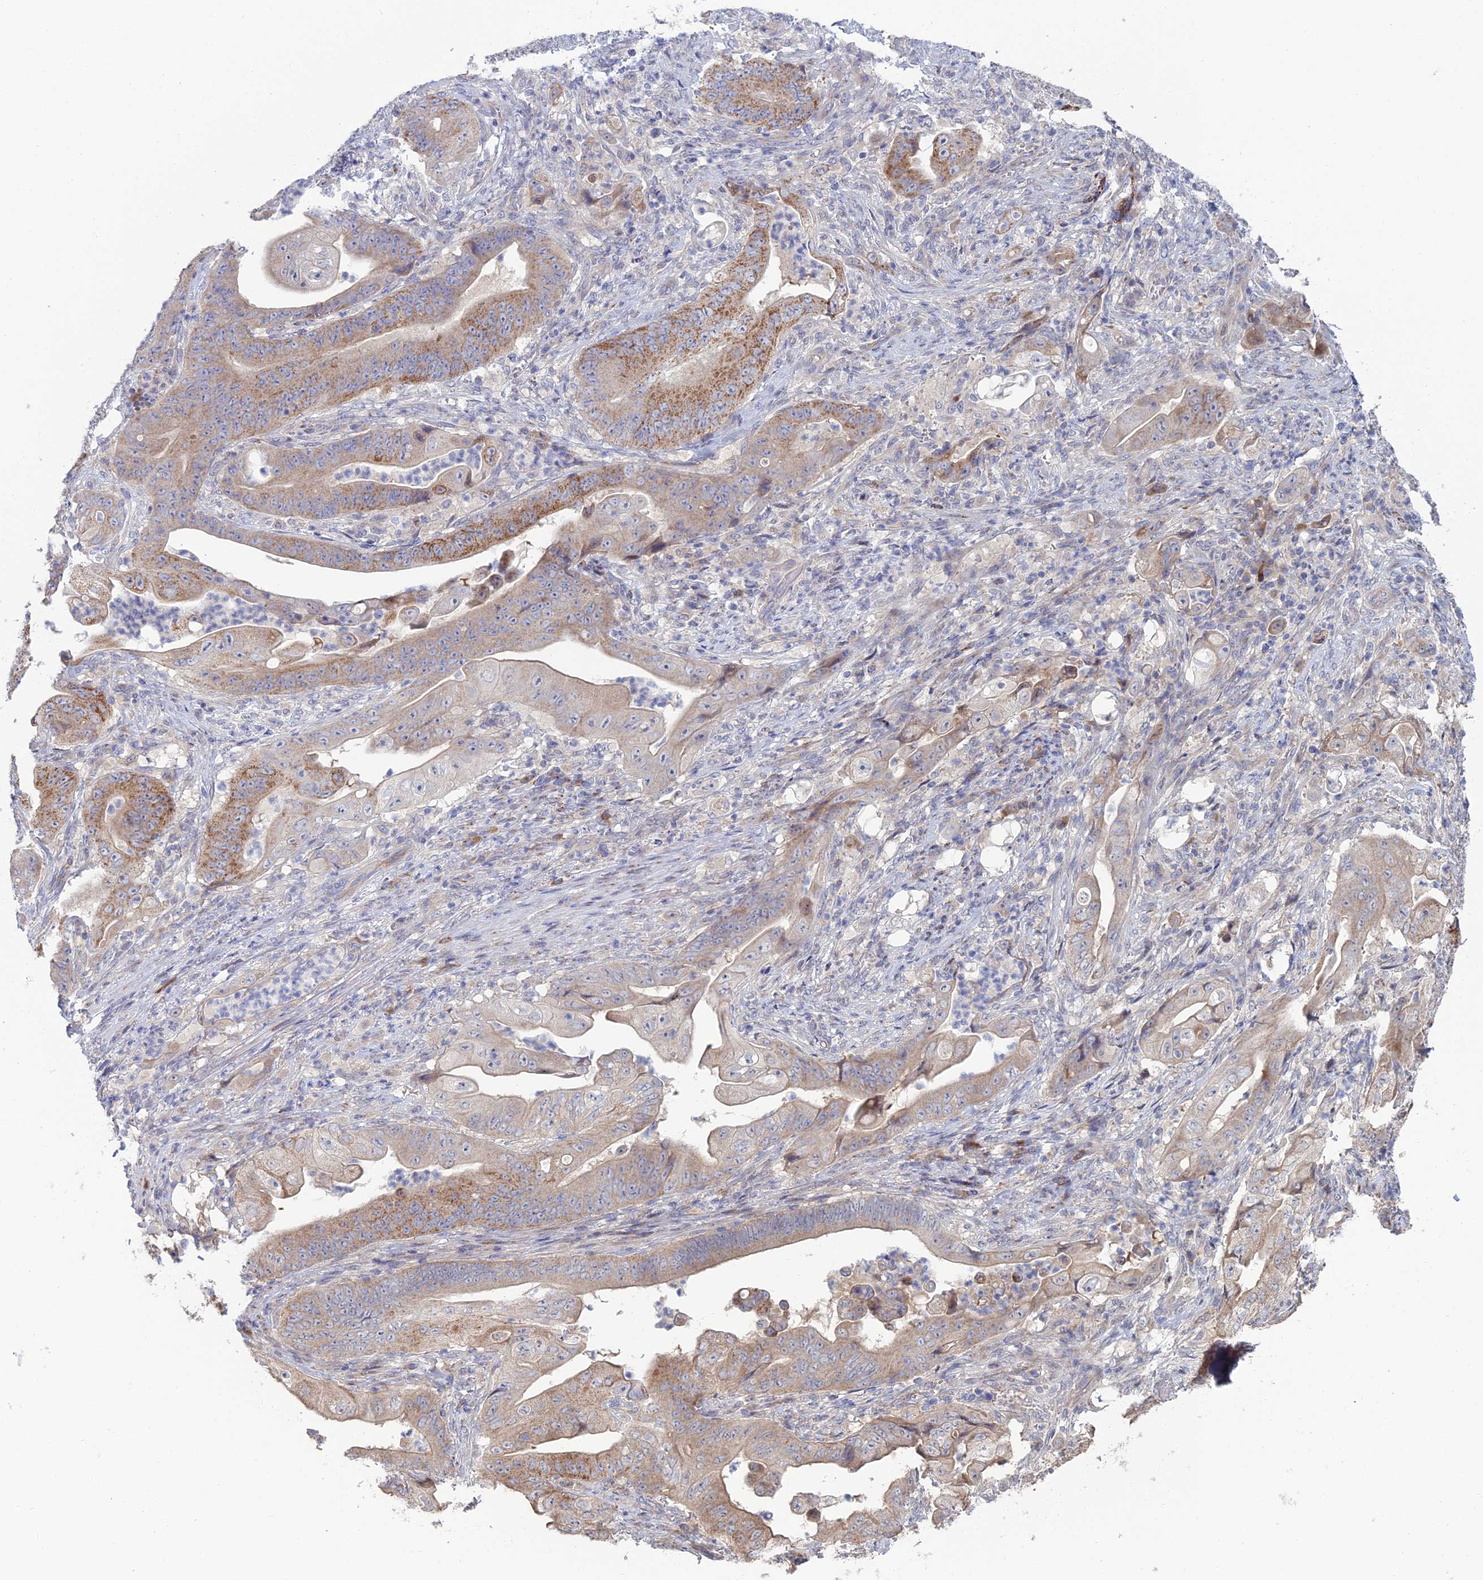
{"staining": {"intensity": "moderate", "quantity": ">75%", "location": "cytoplasmic/membranous"}, "tissue": "stomach cancer", "cell_type": "Tumor cells", "image_type": "cancer", "snomed": [{"axis": "morphology", "description": "Adenocarcinoma, NOS"}, {"axis": "topography", "description": "Stomach"}], "caption": "A photomicrograph of human stomach cancer stained for a protein shows moderate cytoplasmic/membranous brown staining in tumor cells.", "gene": "ARL16", "patient": {"sex": "female", "age": 73}}